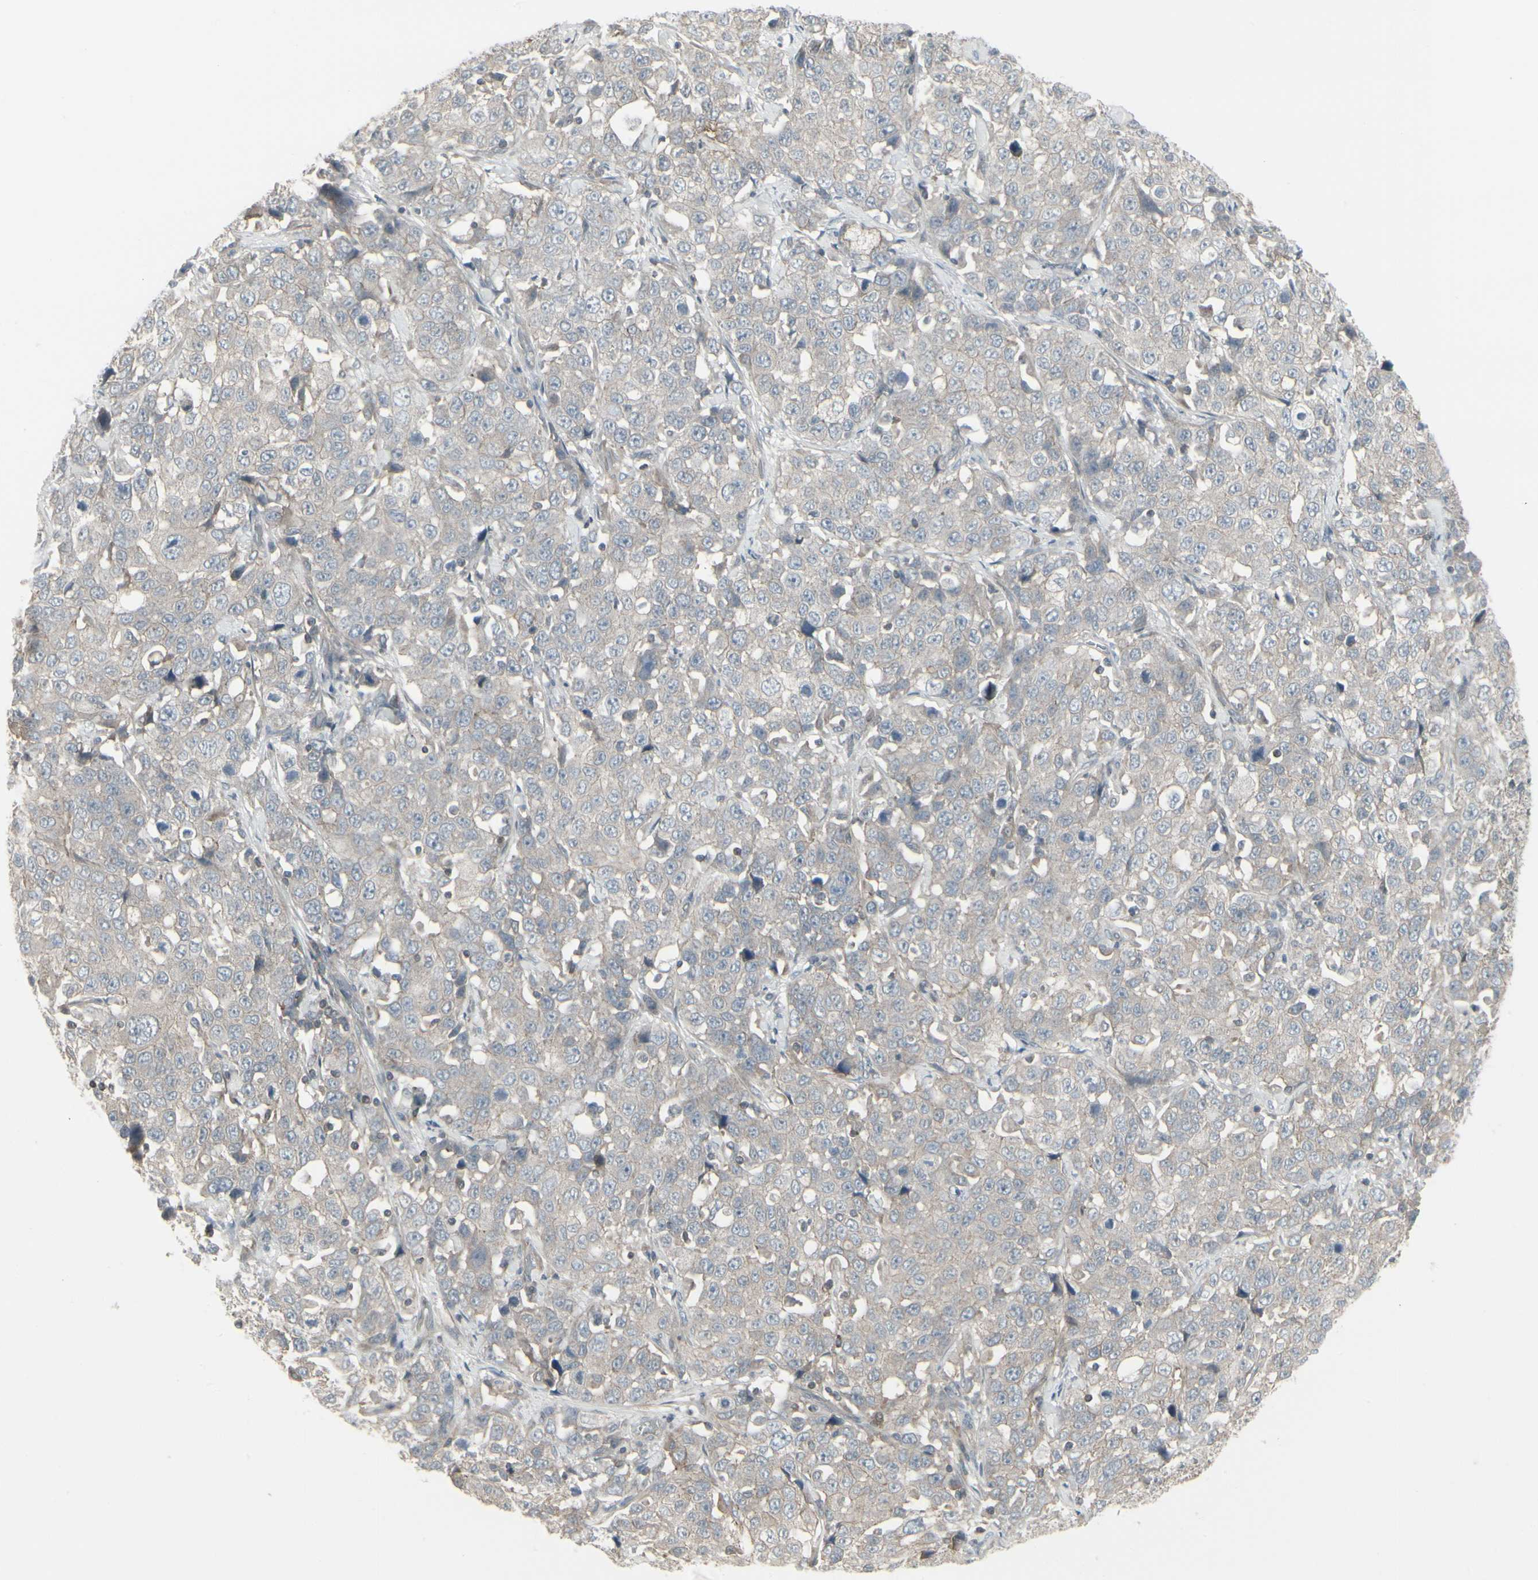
{"staining": {"intensity": "weak", "quantity": ">75%", "location": "cytoplasmic/membranous"}, "tissue": "stomach cancer", "cell_type": "Tumor cells", "image_type": "cancer", "snomed": [{"axis": "morphology", "description": "Normal tissue, NOS"}, {"axis": "morphology", "description": "Adenocarcinoma, NOS"}, {"axis": "topography", "description": "Stomach"}], "caption": "Protein analysis of stomach adenocarcinoma tissue shows weak cytoplasmic/membranous staining in about >75% of tumor cells. The protein of interest is stained brown, and the nuclei are stained in blue (DAB IHC with brightfield microscopy, high magnification).", "gene": "EPS15", "patient": {"sex": "male", "age": 48}}